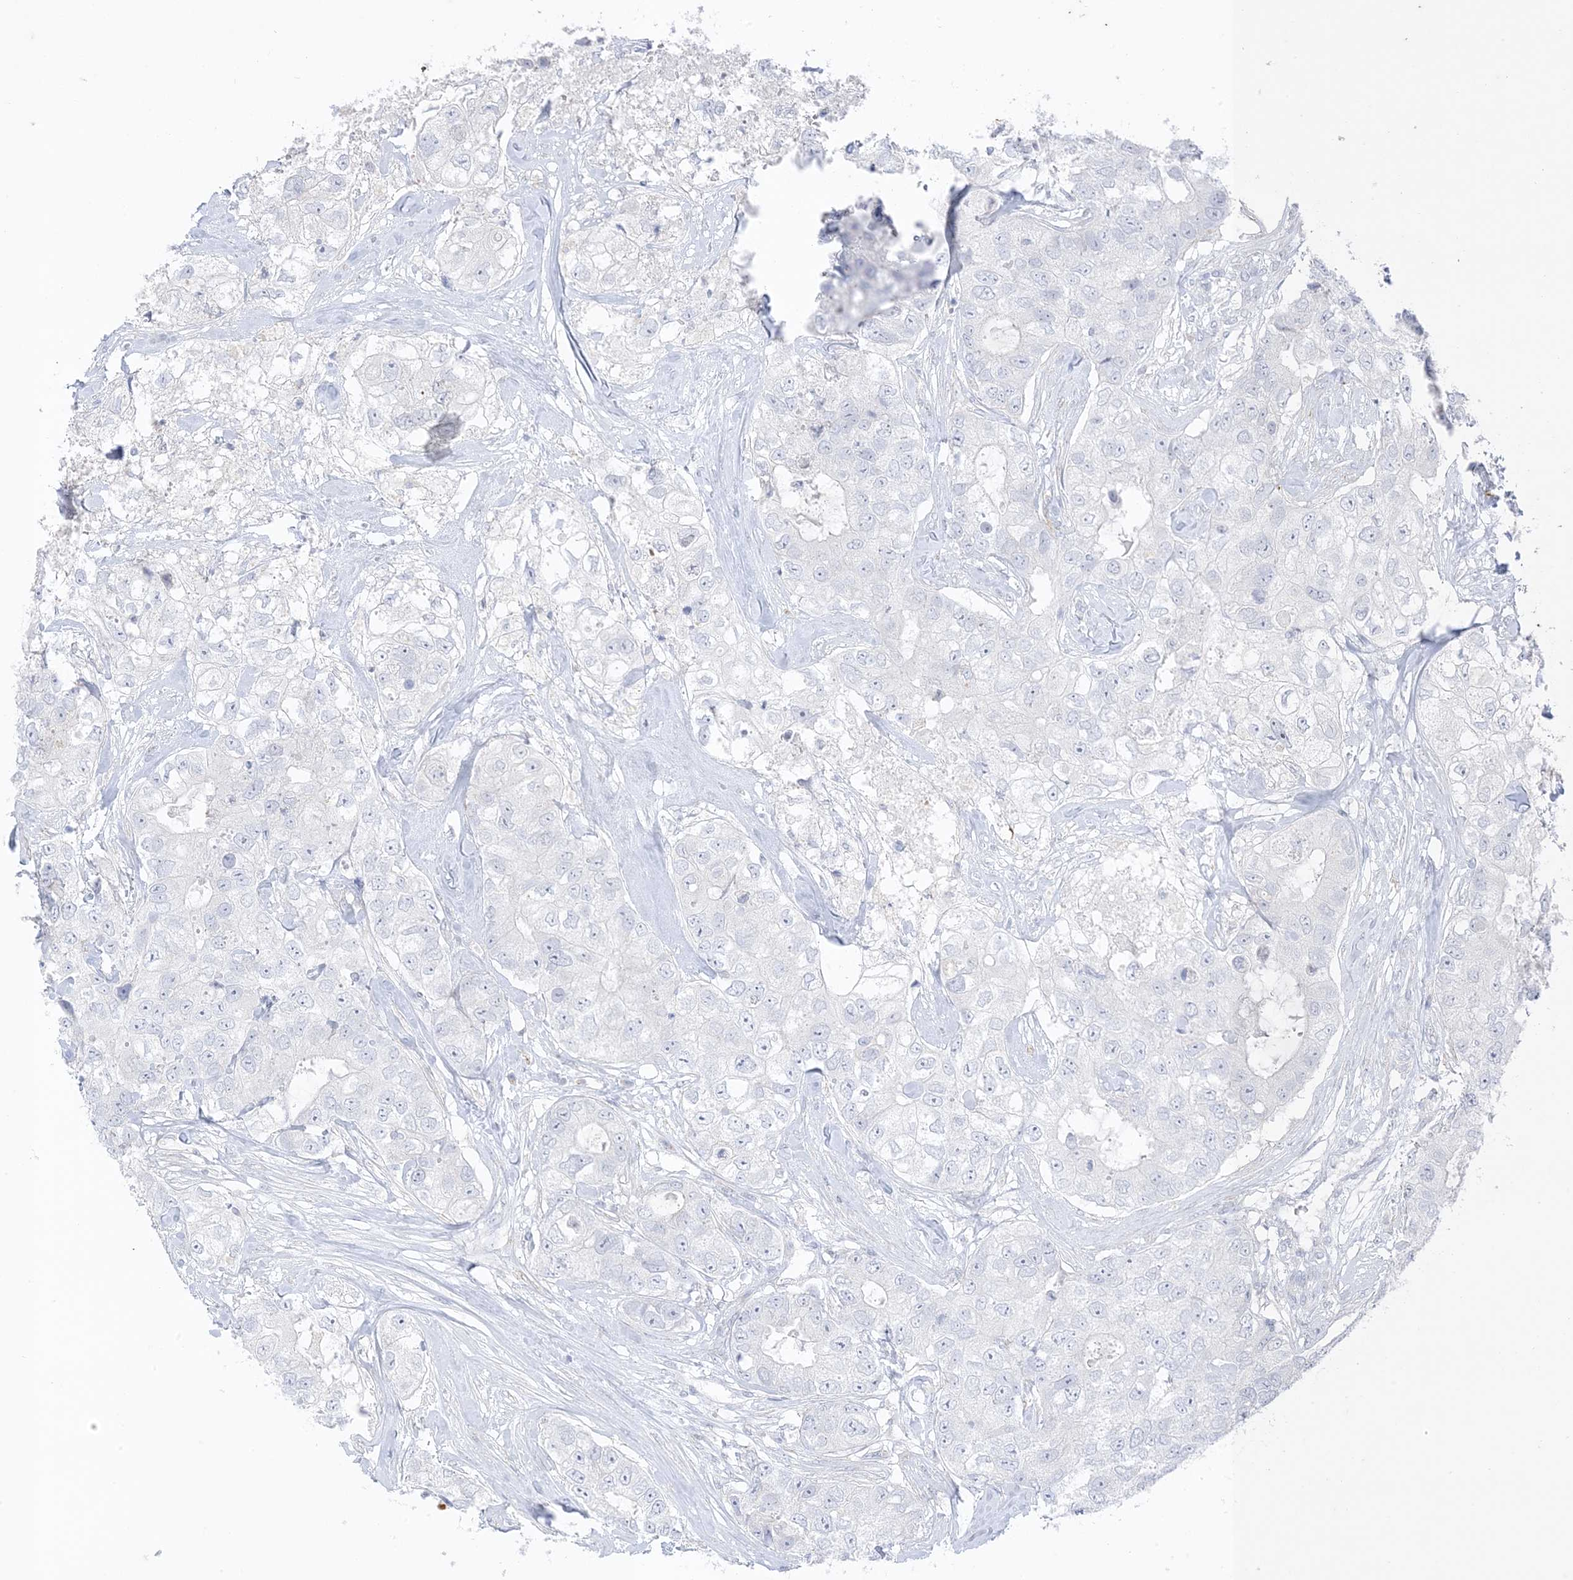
{"staining": {"intensity": "negative", "quantity": "none", "location": "none"}, "tissue": "breast cancer", "cell_type": "Tumor cells", "image_type": "cancer", "snomed": [{"axis": "morphology", "description": "Duct carcinoma"}, {"axis": "topography", "description": "Breast"}], "caption": "Tumor cells are negative for protein expression in human breast cancer (intraductal carcinoma).", "gene": "RAC1", "patient": {"sex": "female", "age": 62}}